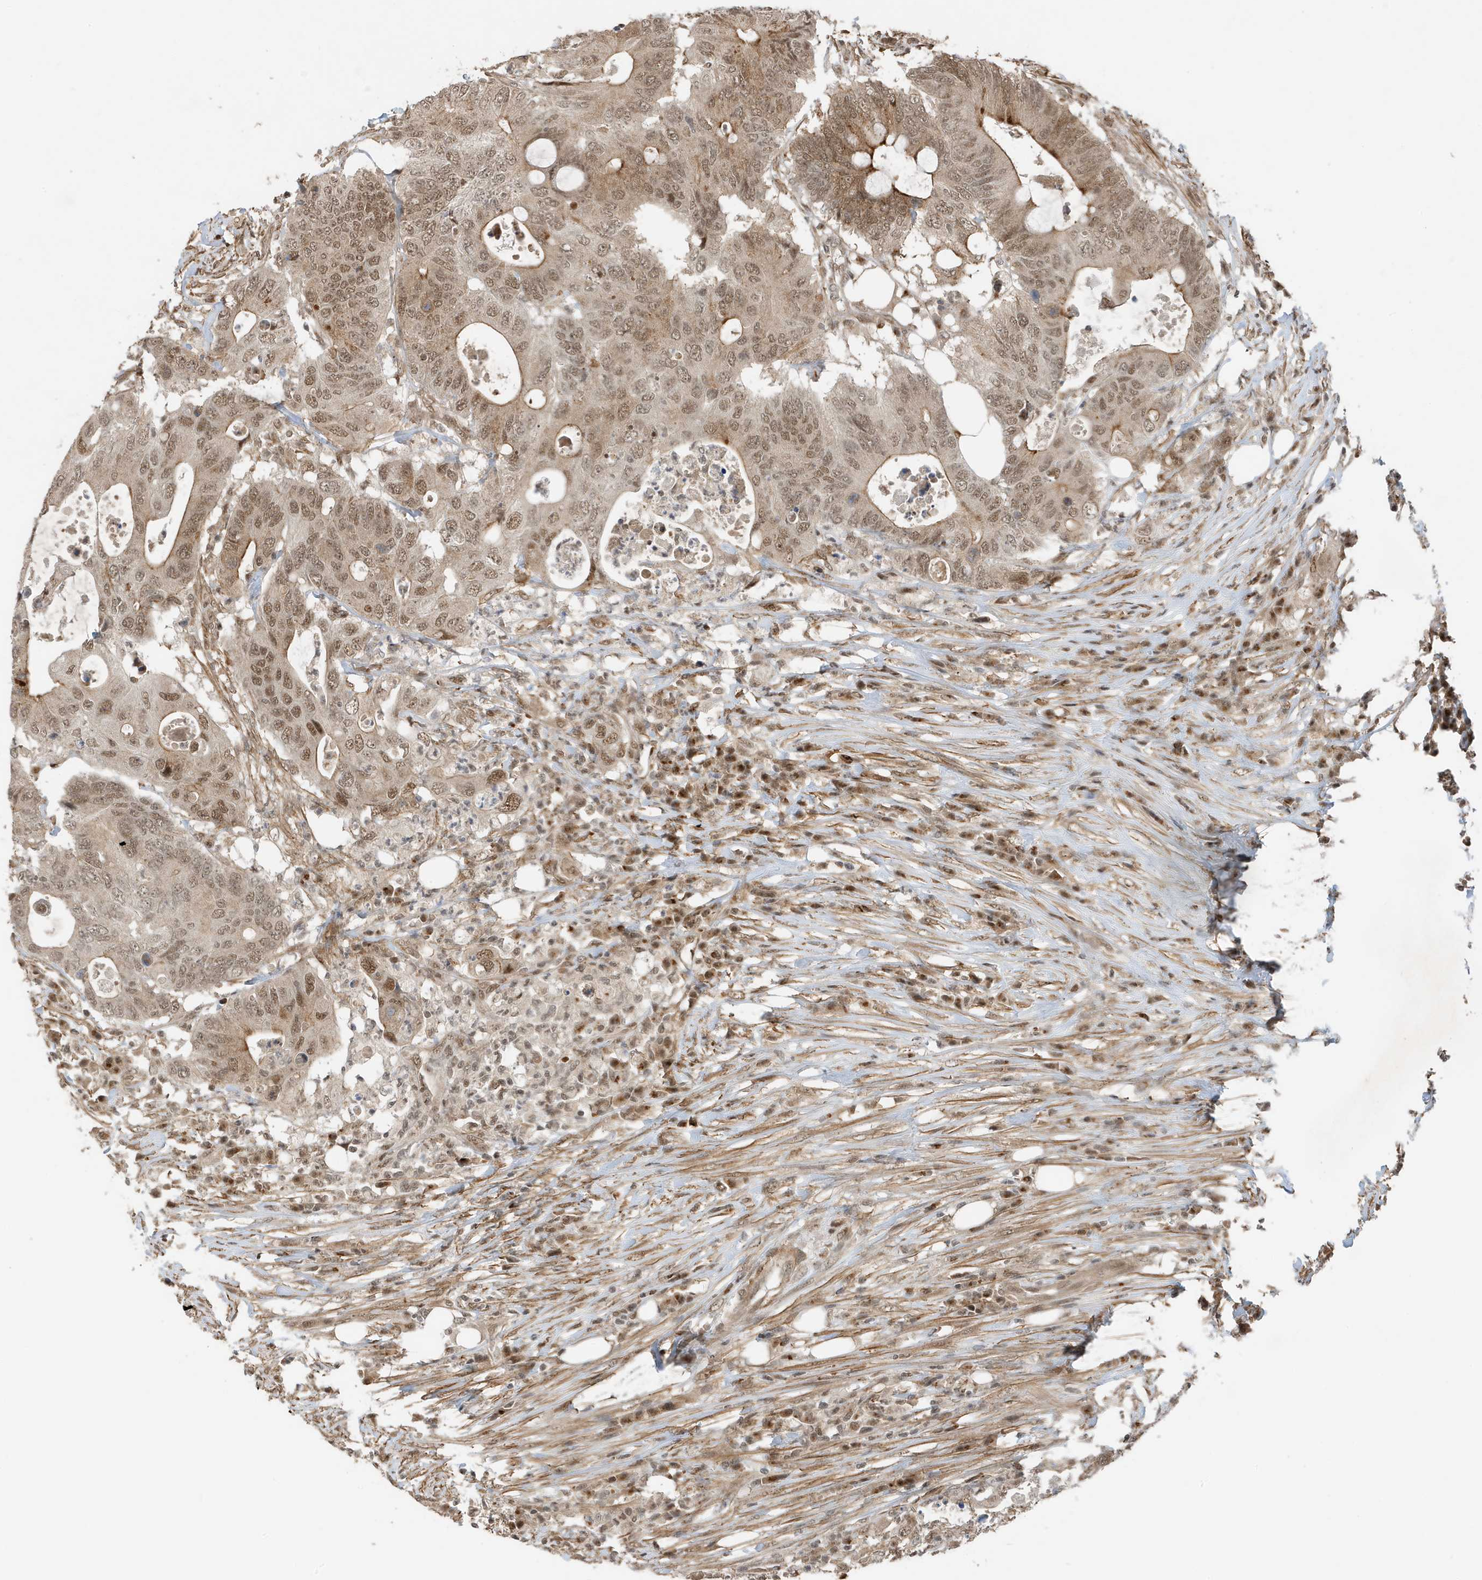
{"staining": {"intensity": "moderate", "quantity": "25%-75%", "location": "cytoplasmic/membranous,nuclear"}, "tissue": "colorectal cancer", "cell_type": "Tumor cells", "image_type": "cancer", "snomed": [{"axis": "morphology", "description": "Adenocarcinoma, NOS"}, {"axis": "topography", "description": "Colon"}], "caption": "A photomicrograph of human colorectal cancer stained for a protein displays moderate cytoplasmic/membranous and nuclear brown staining in tumor cells.", "gene": "MAST3", "patient": {"sex": "male", "age": 71}}